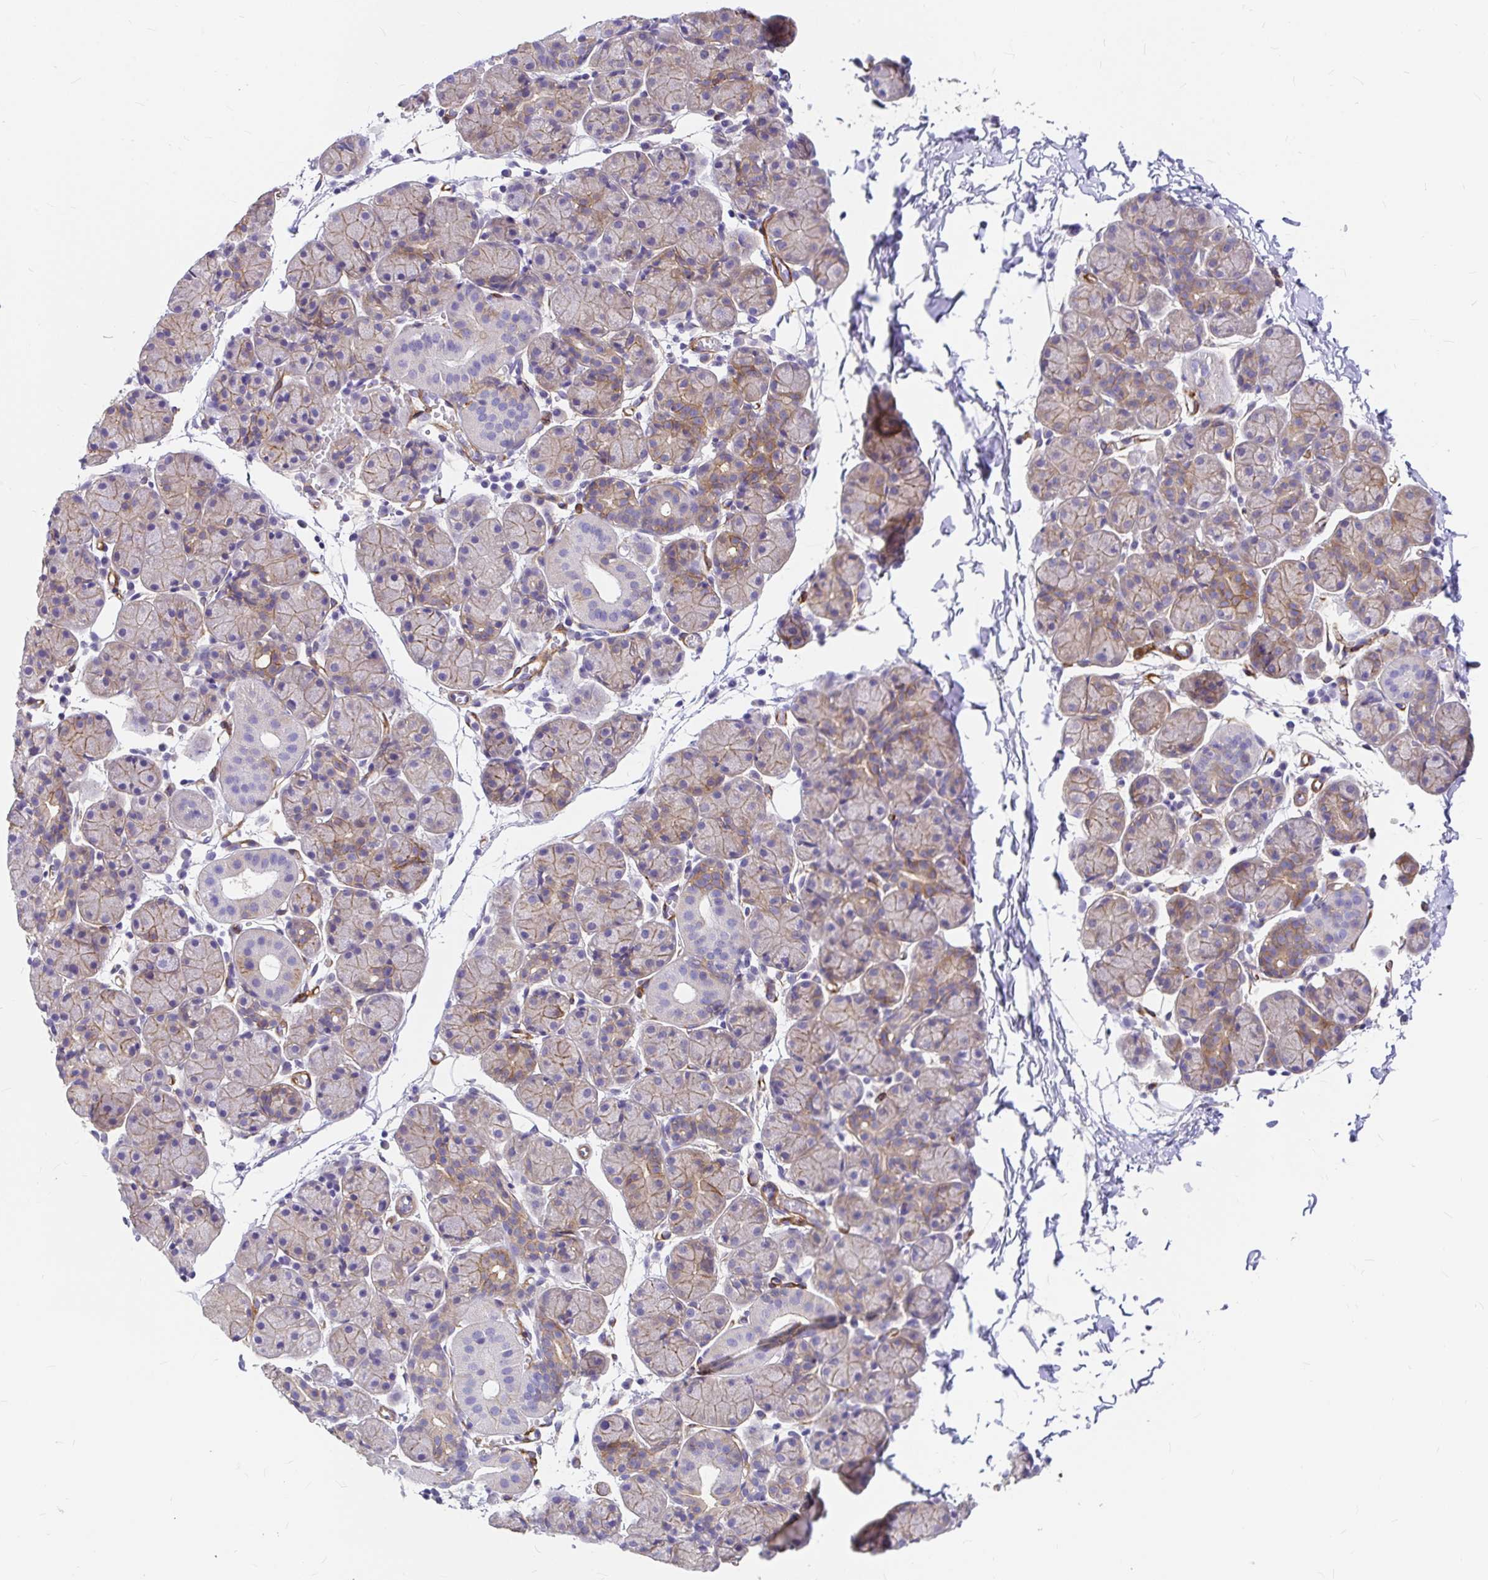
{"staining": {"intensity": "weak", "quantity": "25%-75%", "location": "cytoplasmic/membranous"}, "tissue": "salivary gland", "cell_type": "Glandular cells", "image_type": "normal", "snomed": [{"axis": "morphology", "description": "Normal tissue, NOS"}, {"axis": "morphology", "description": "Inflammation, NOS"}, {"axis": "topography", "description": "Lymph node"}, {"axis": "topography", "description": "Salivary gland"}], "caption": "Immunohistochemical staining of normal salivary gland reveals 25%-75% levels of weak cytoplasmic/membranous protein expression in approximately 25%-75% of glandular cells.", "gene": "MYO1B", "patient": {"sex": "male", "age": 3}}